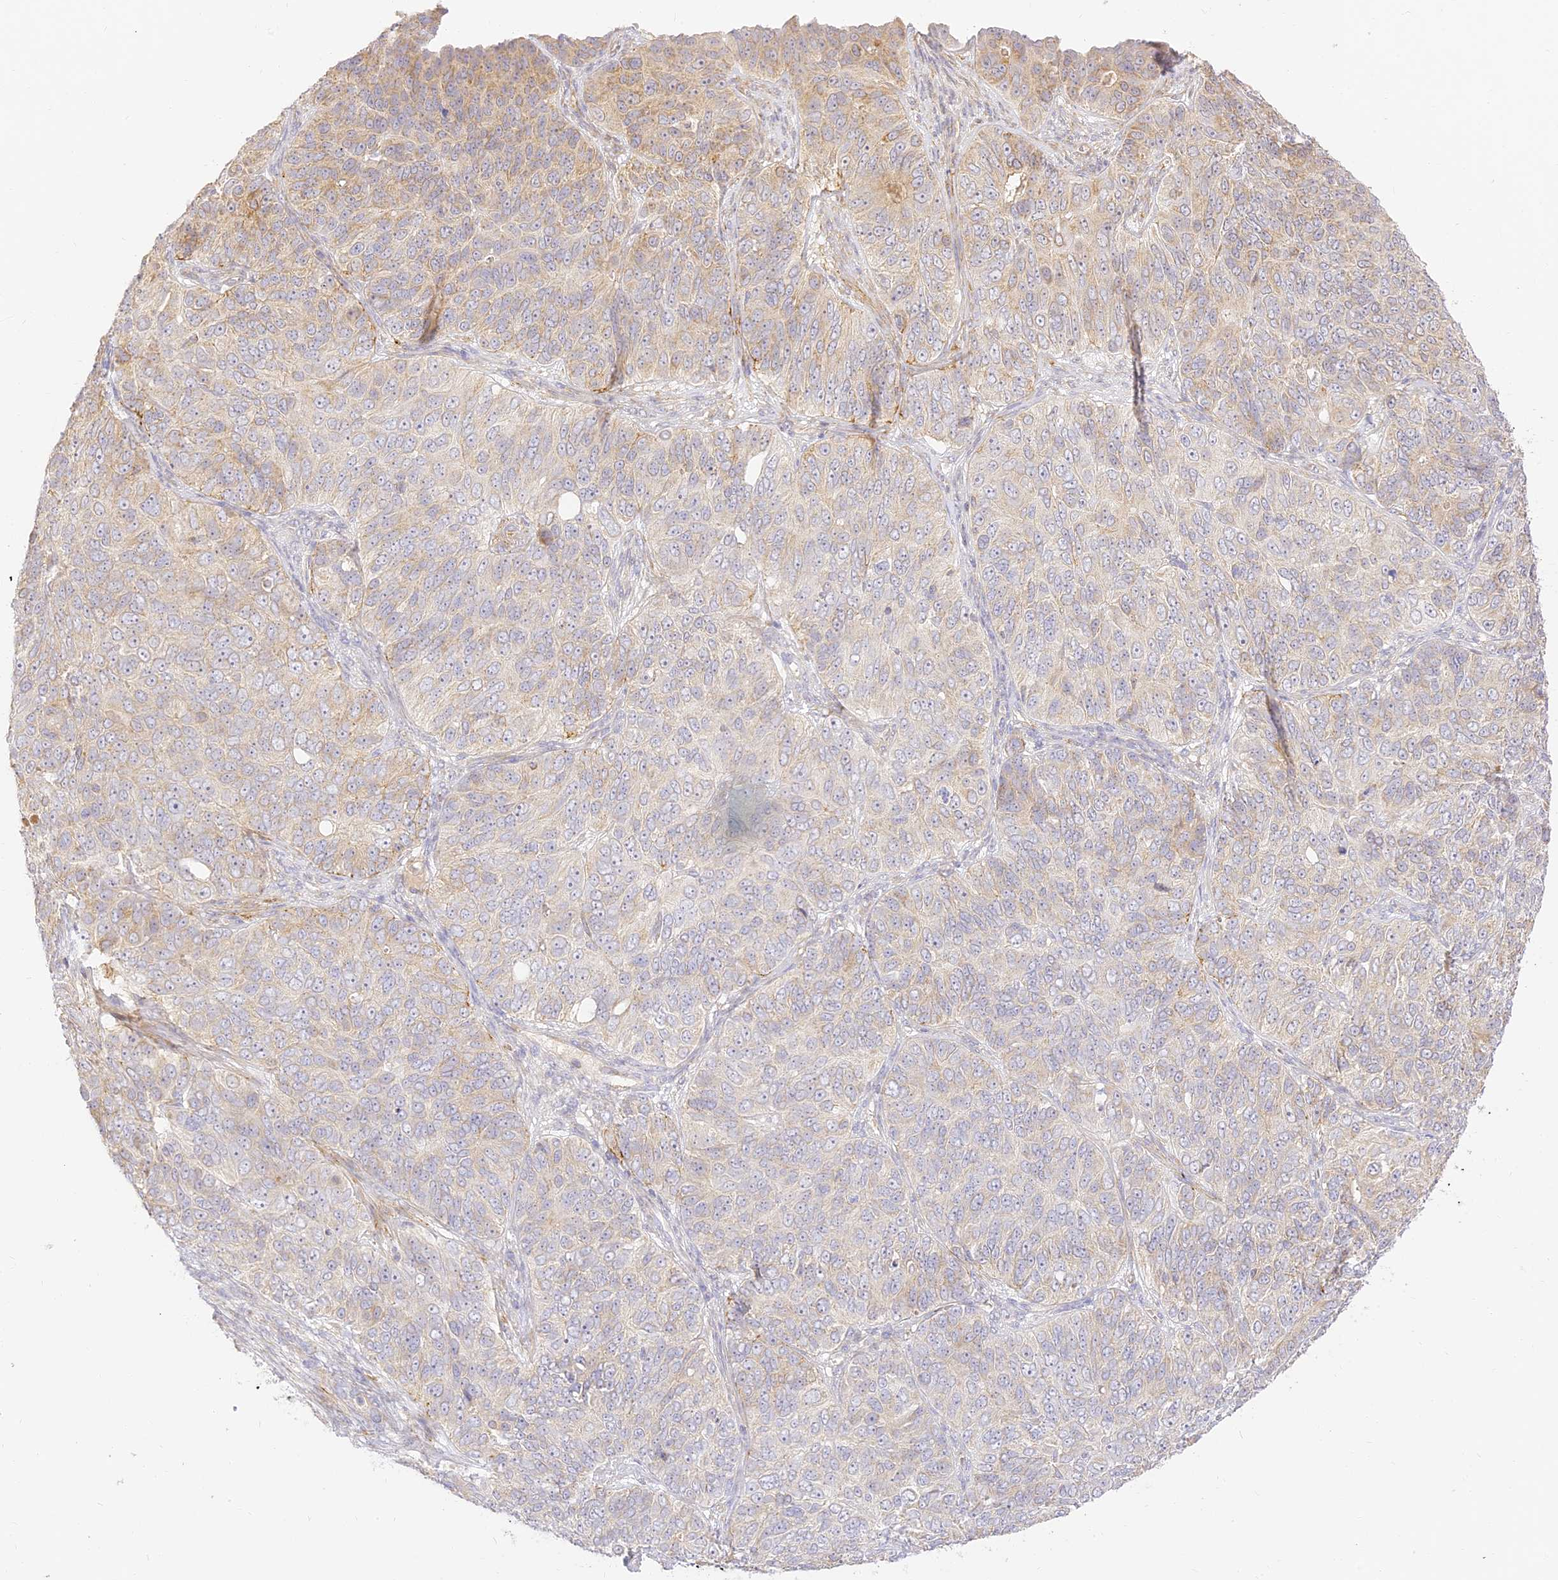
{"staining": {"intensity": "weak", "quantity": "<25%", "location": "cytoplasmic/membranous"}, "tissue": "ovarian cancer", "cell_type": "Tumor cells", "image_type": "cancer", "snomed": [{"axis": "morphology", "description": "Carcinoma, endometroid"}, {"axis": "topography", "description": "Ovary"}], "caption": "A micrograph of human ovarian cancer is negative for staining in tumor cells.", "gene": "LRRC15", "patient": {"sex": "female", "age": 51}}